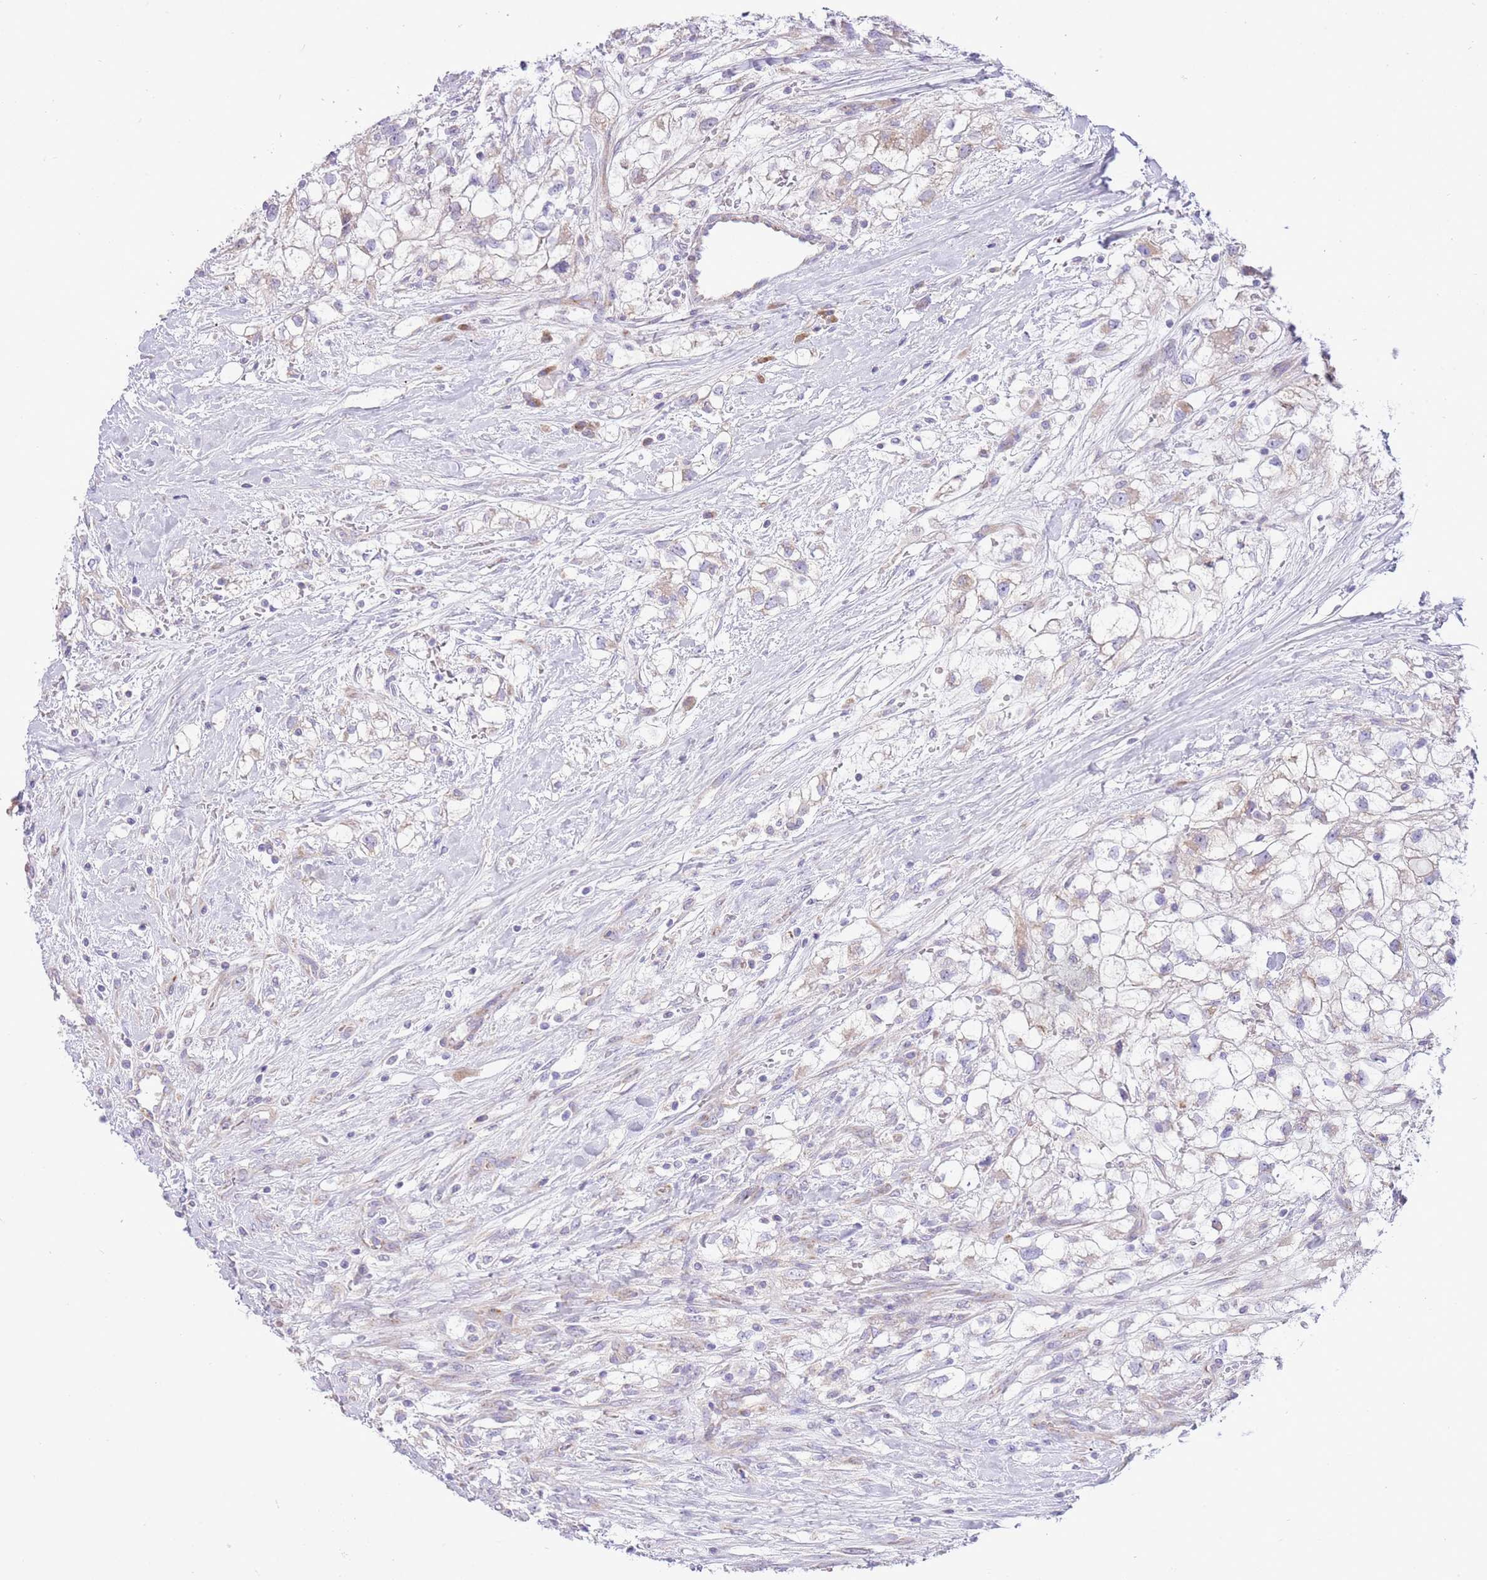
{"staining": {"intensity": "weak", "quantity": "<25%", "location": "cytoplasmic/membranous"}, "tissue": "renal cancer", "cell_type": "Tumor cells", "image_type": "cancer", "snomed": [{"axis": "morphology", "description": "Adenocarcinoma, NOS"}, {"axis": "topography", "description": "Kidney"}], "caption": "Immunohistochemistry of renal cancer shows no expression in tumor cells.", "gene": "OAZ2", "patient": {"sex": "male", "age": 59}}